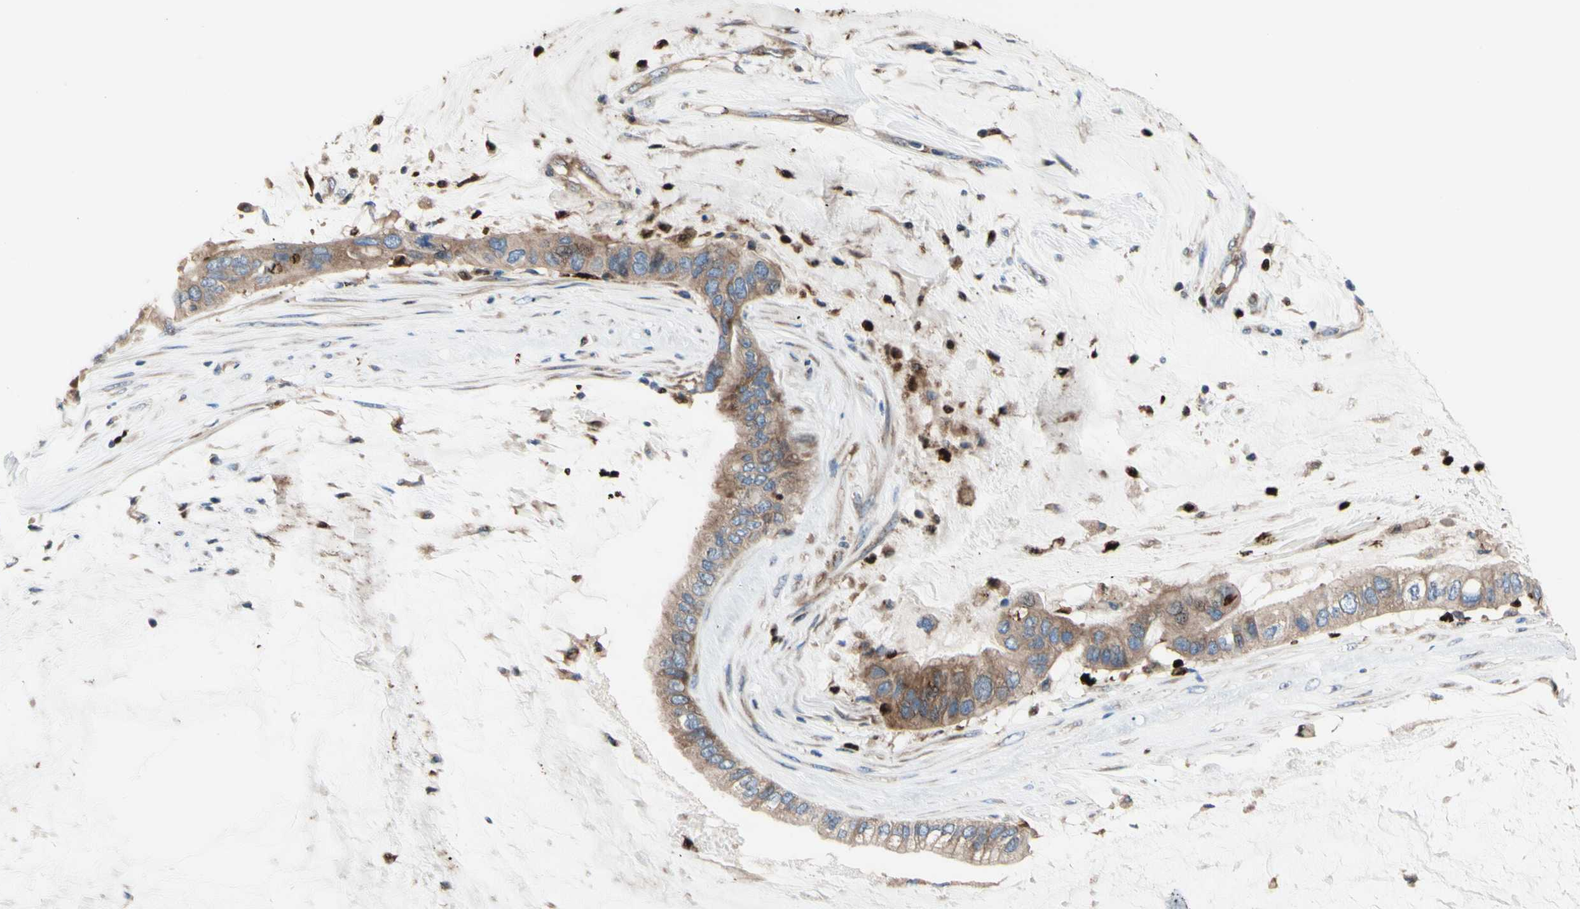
{"staining": {"intensity": "moderate", "quantity": ">75%", "location": "cytoplasmic/membranous"}, "tissue": "ovarian cancer", "cell_type": "Tumor cells", "image_type": "cancer", "snomed": [{"axis": "morphology", "description": "Cystadenocarcinoma, mucinous, NOS"}, {"axis": "topography", "description": "Ovary"}], "caption": "Protein positivity by immunohistochemistry (IHC) reveals moderate cytoplasmic/membranous expression in about >75% of tumor cells in ovarian cancer (mucinous cystadenocarcinoma). Nuclei are stained in blue.", "gene": "USP9X", "patient": {"sex": "female", "age": 80}}